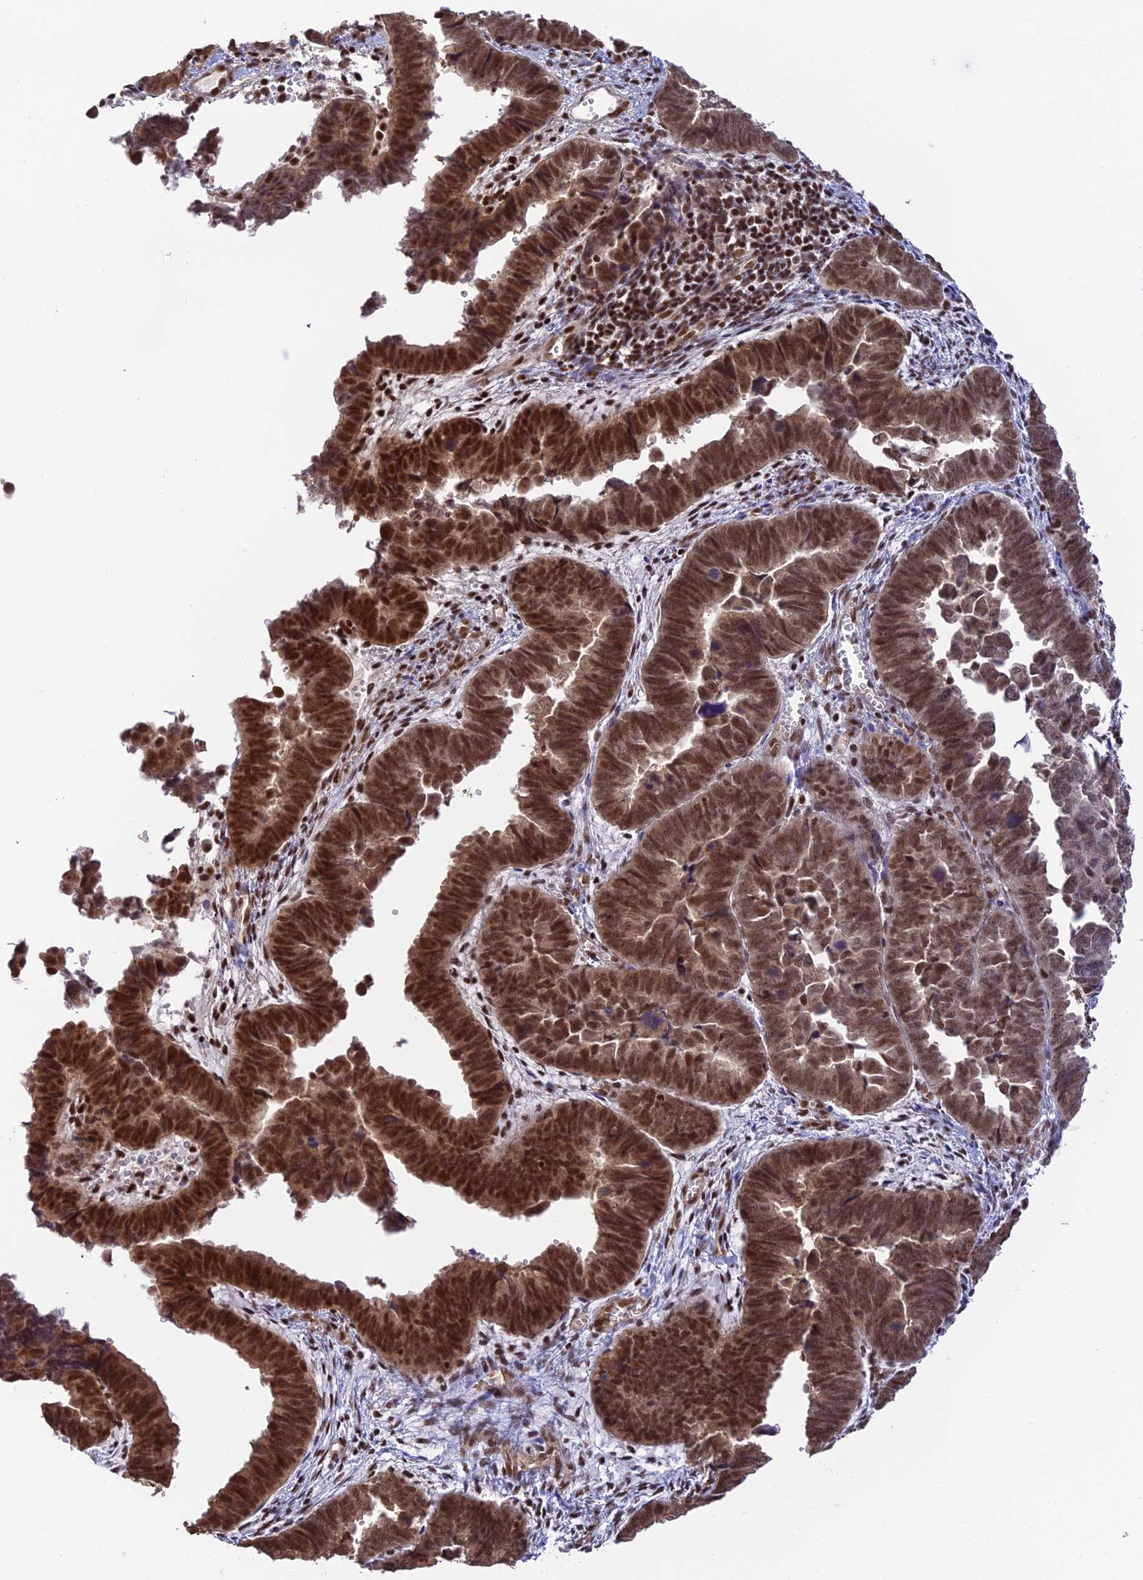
{"staining": {"intensity": "moderate", "quantity": ">75%", "location": "cytoplasmic/membranous,nuclear"}, "tissue": "endometrial cancer", "cell_type": "Tumor cells", "image_type": "cancer", "snomed": [{"axis": "morphology", "description": "Adenocarcinoma, NOS"}, {"axis": "topography", "description": "Endometrium"}], "caption": "A medium amount of moderate cytoplasmic/membranous and nuclear positivity is present in about >75% of tumor cells in endometrial cancer tissue.", "gene": "THAP11", "patient": {"sex": "female", "age": 75}}